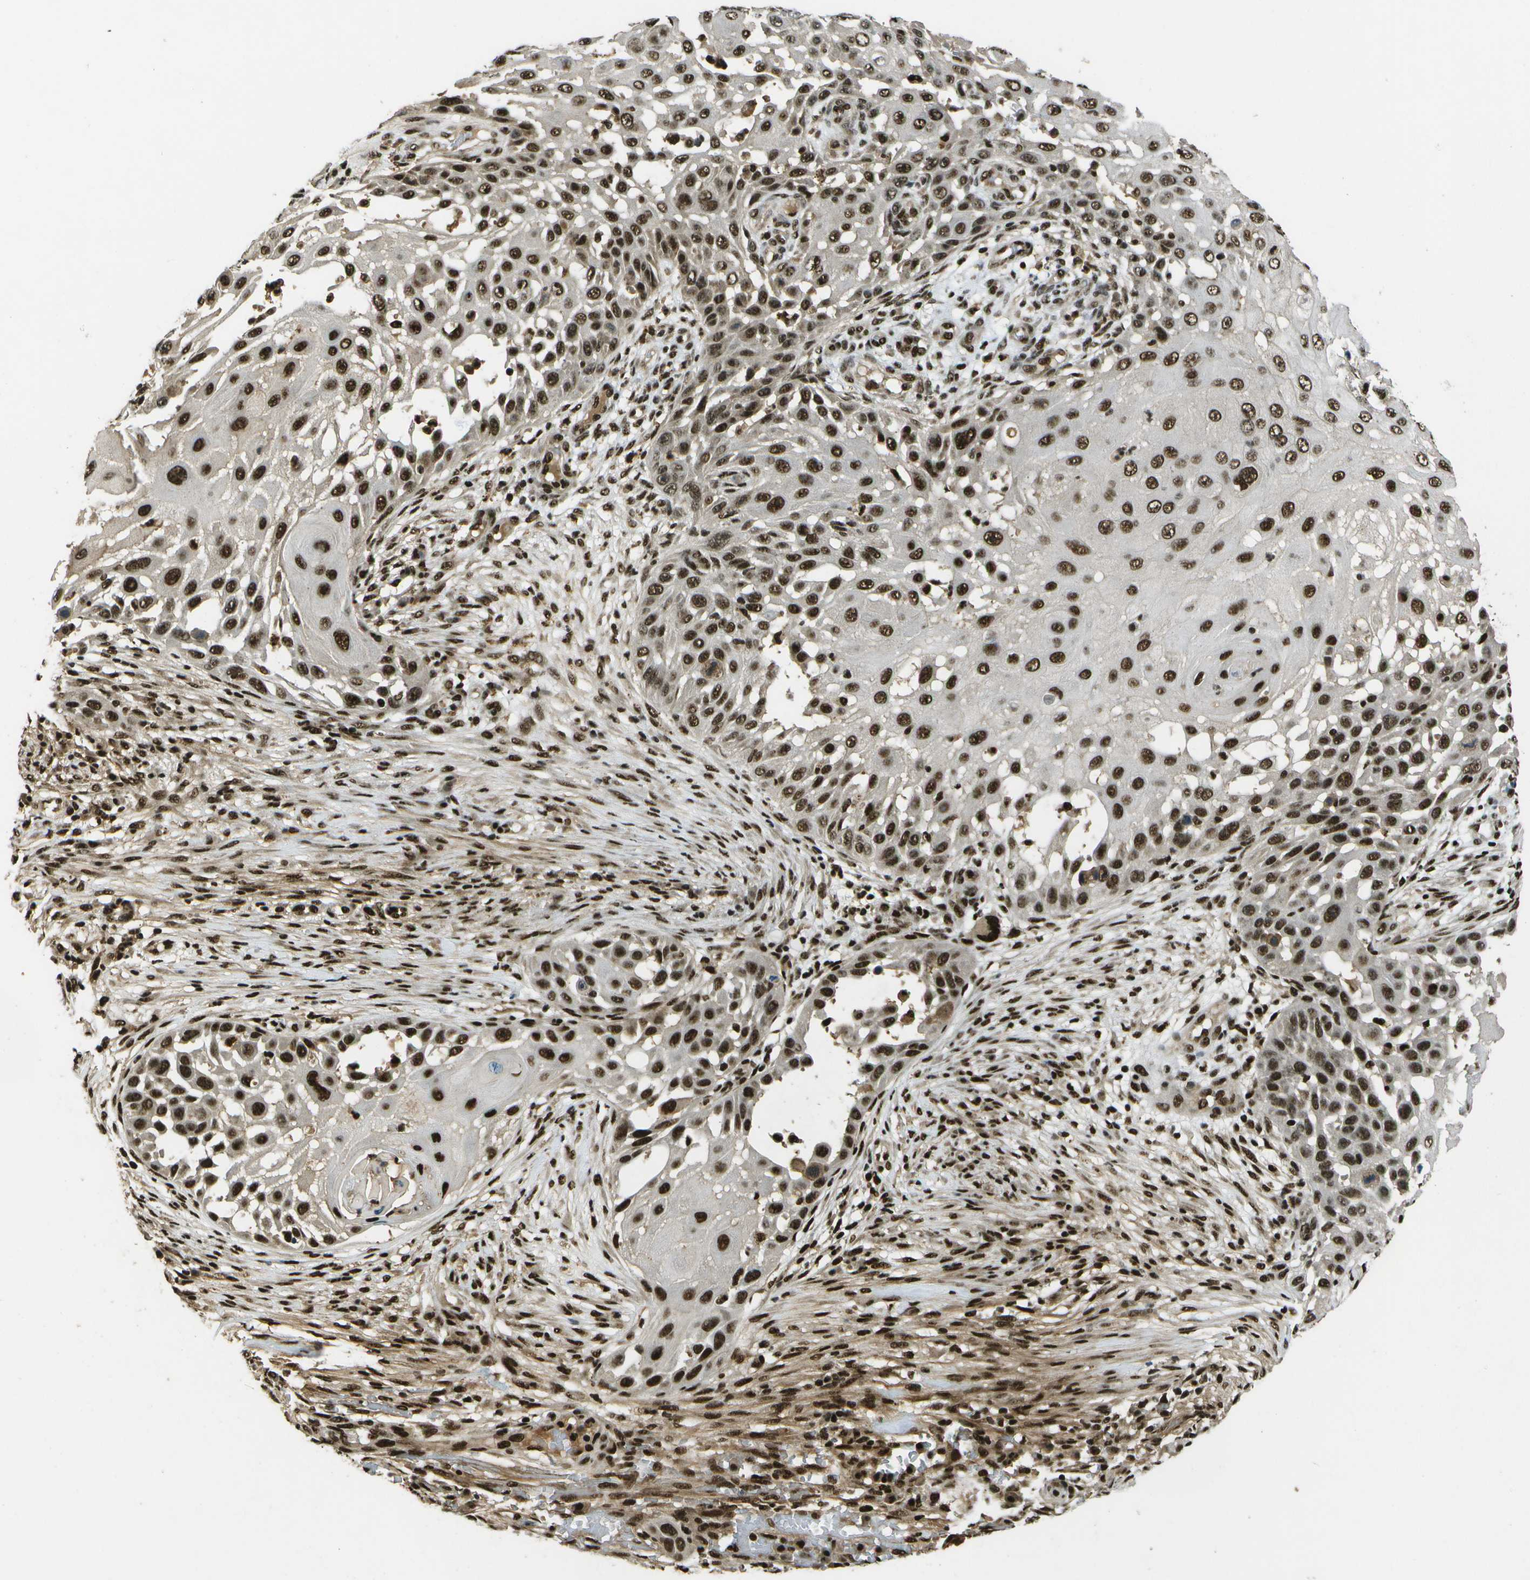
{"staining": {"intensity": "strong", "quantity": ">75%", "location": "nuclear"}, "tissue": "skin cancer", "cell_type": "Tumor cells", "image_type": "cancer", "snomed": [{"axis": "morphology", "description": "Squamous cell carcinoma, NOS"}, {"axis": "topography", "description": "Skin"}], "caption": "A photomicrograph of human skin cancer stained for a protein displays strong nuclear brown staining in tumor cells.", "gene": "GANC", "patient": {"sex": "female", "age": 44}}